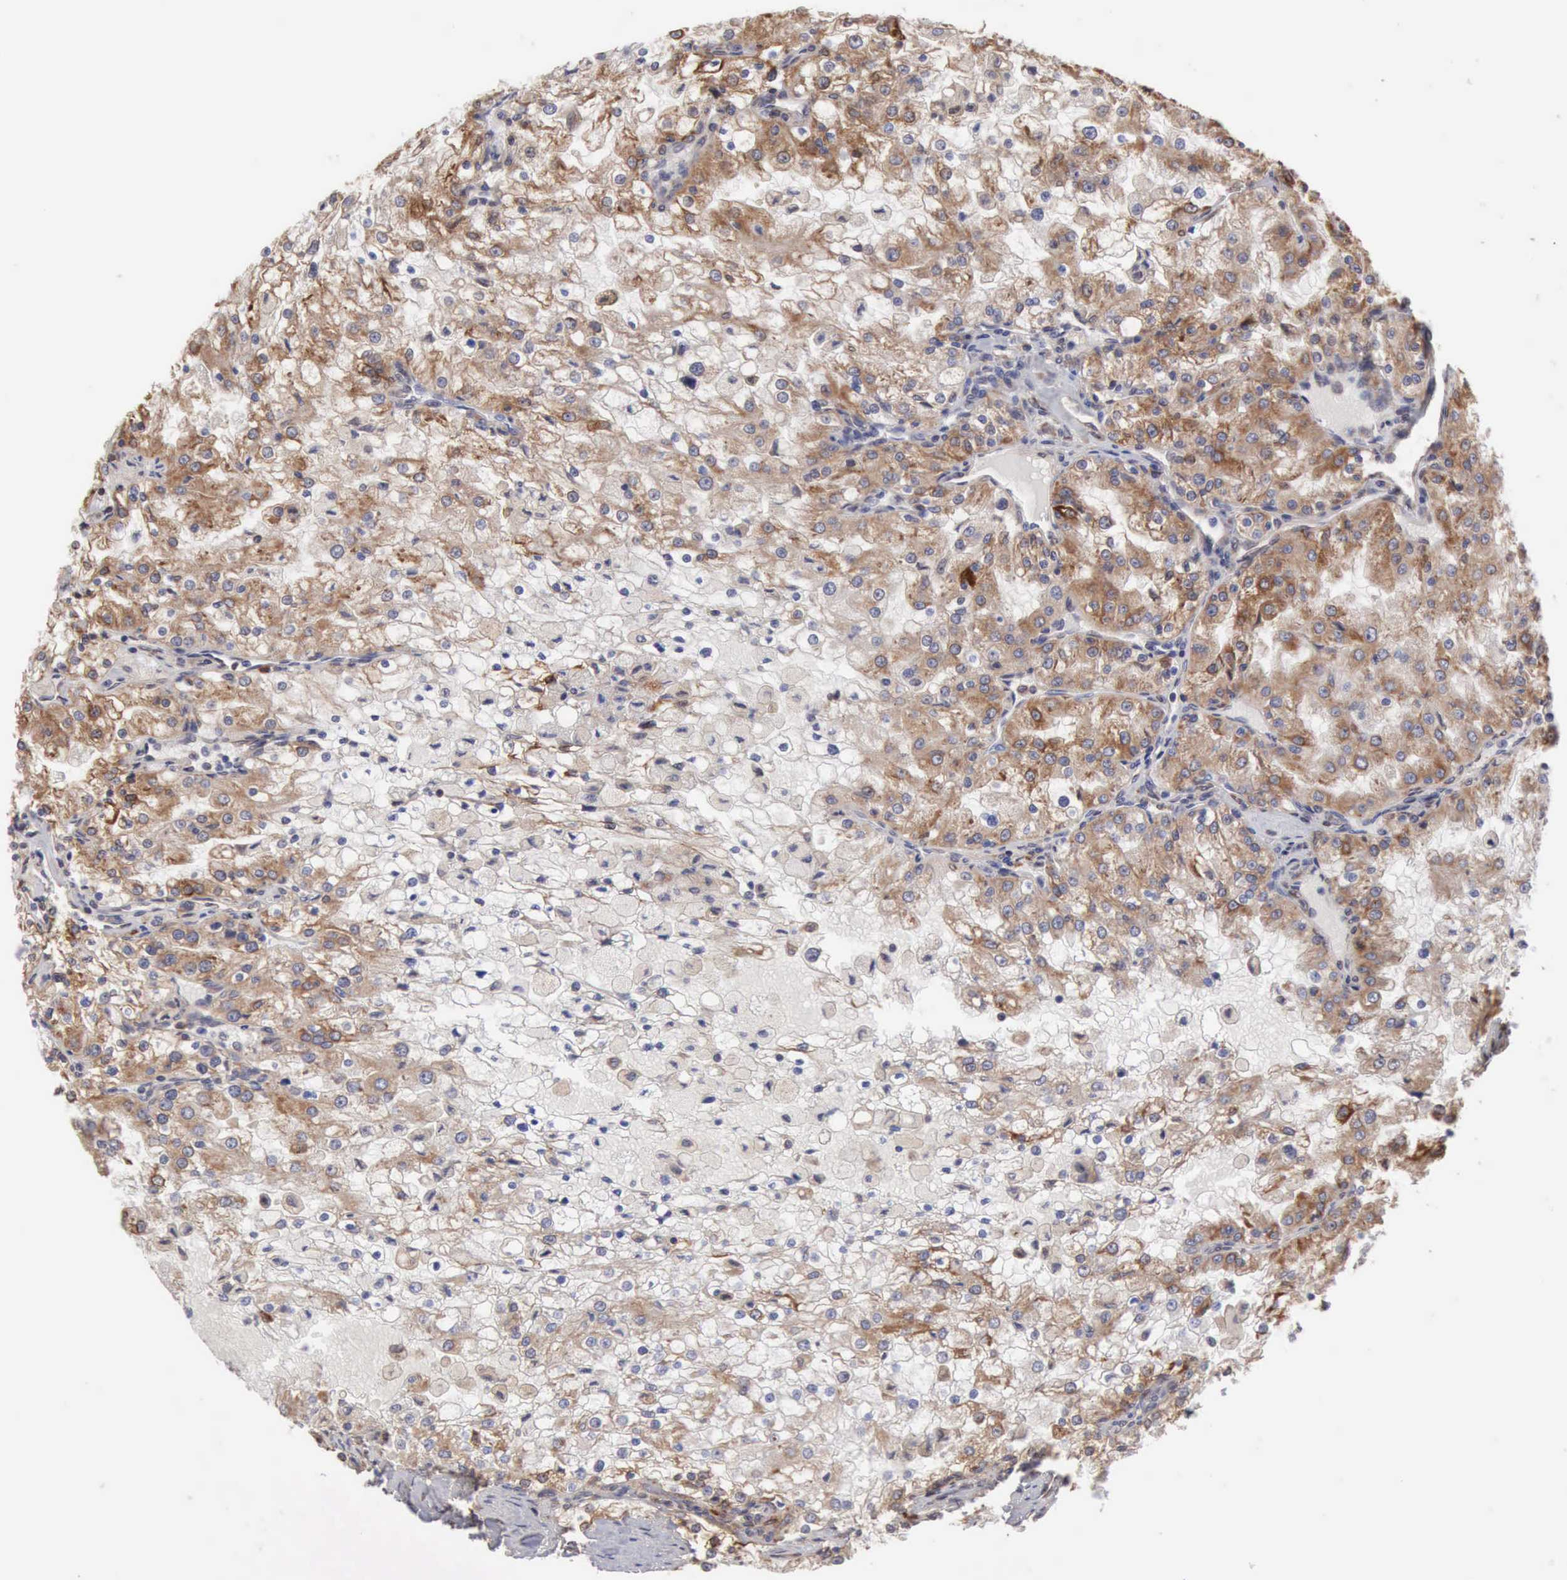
{"staining": {"intensity": "moderate", "quantity": ">75%", "location": "cytoplasmic/membranous"}, "tissue": "renal cancer", "cell_type": "Tumor cells", "image_type": "cancer", "snomed": [{"axis": "morphology", "description": "Adenocarcinoma, NOS"}, {"axis": "topography", "description": "Kidney"}], "caption": "A histopathology image showing moderate cytoplasmic/membranous expression in approximately >75% of tumor cells in renal cancer, as visualized by brown immunohistochemical staining.", "gene": "APOL2", "patient": {"sex": "female", "age": 74}}